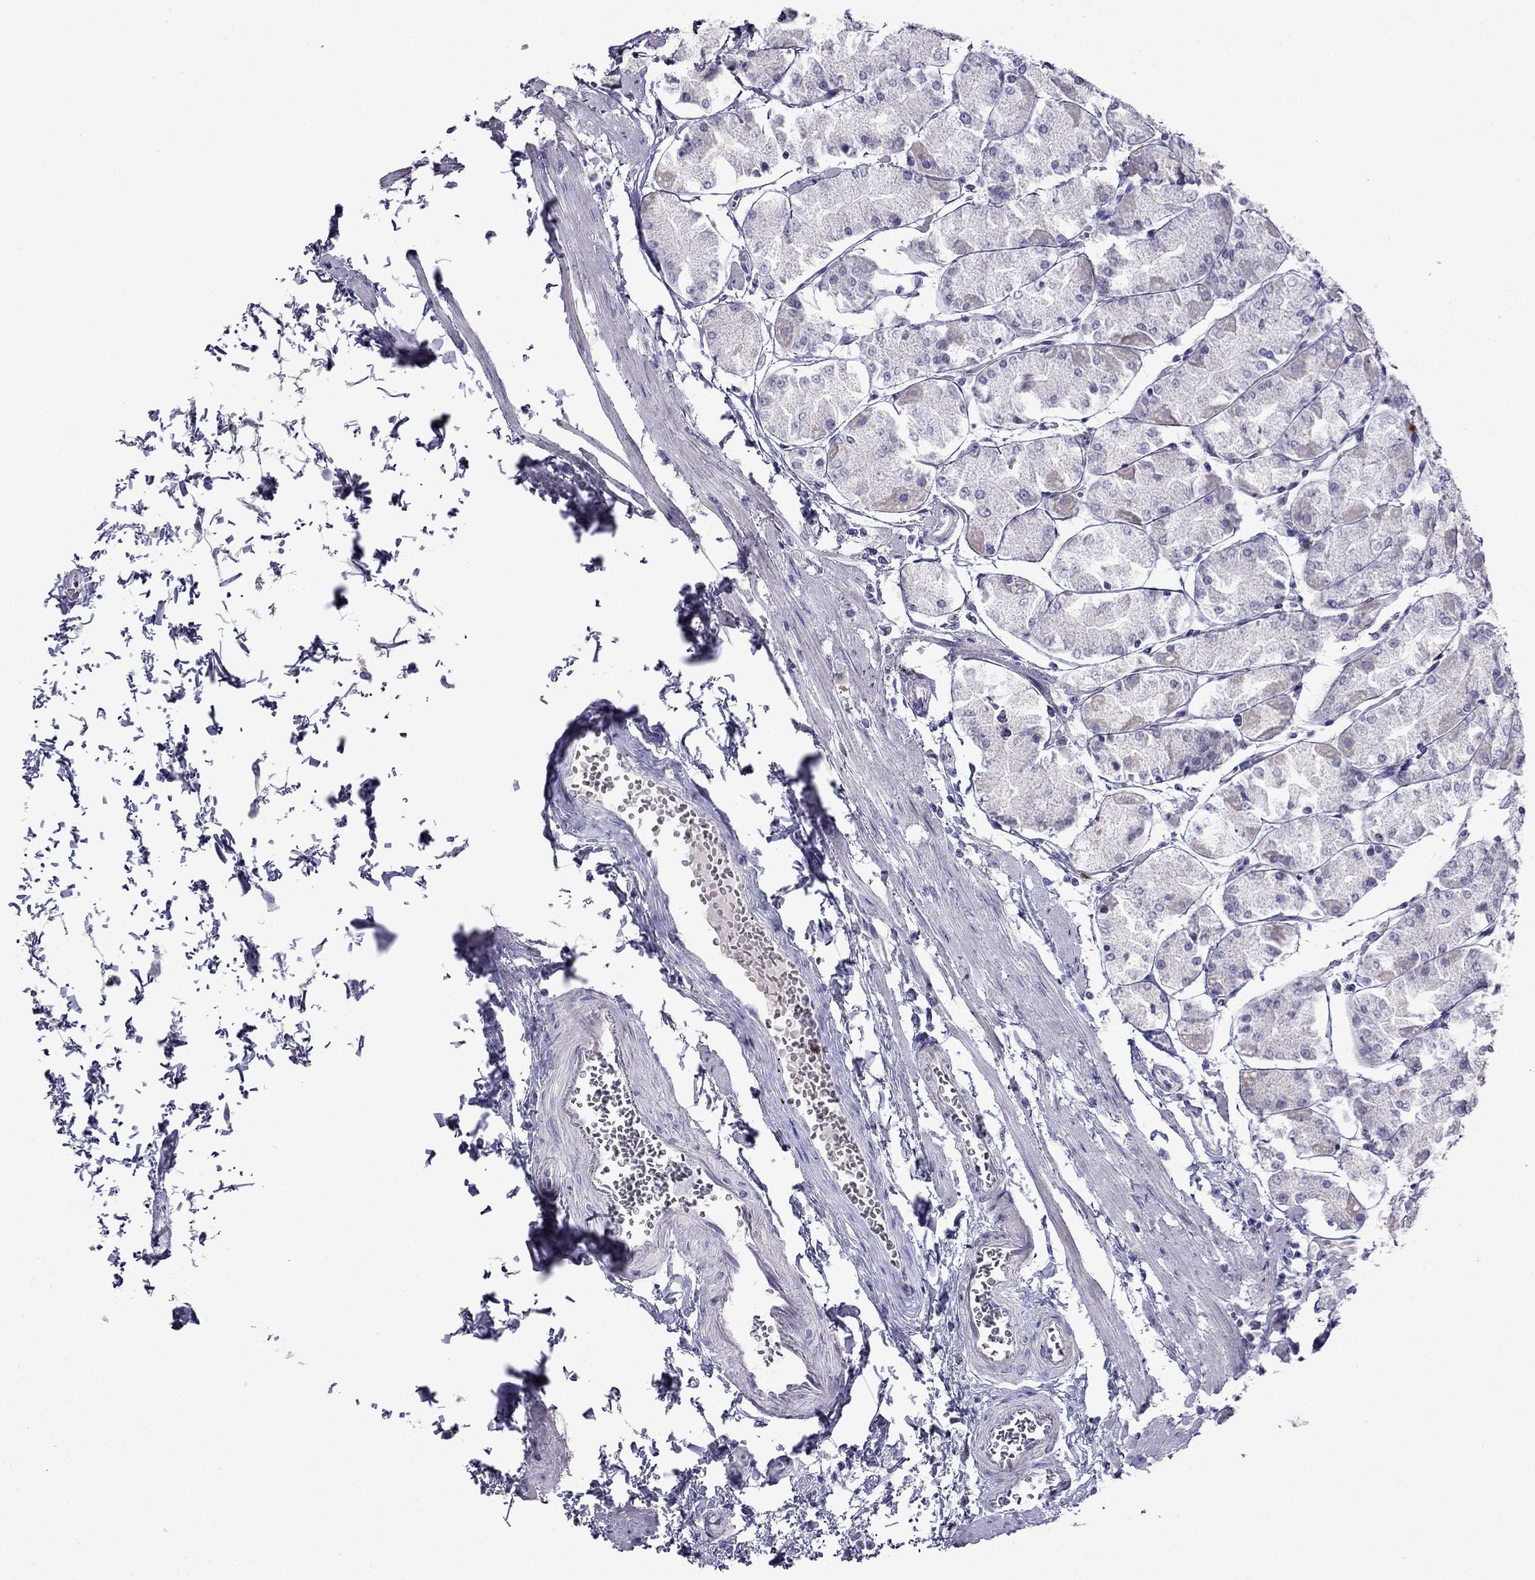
{"staining": {"intensity": "weak", "quantity": "<25%", "location": "cytoplasmic/membranous"}, "tissue": "stomach", "cell_type": "Glandular cells", "image_type": "normal", "snomed": [{"axis": "morphology", "description": "Normal tissue, NOS"}, {"axis": "topography", "description": "Stomach, upper"}], "caption": "Immunohistochemistry (IHC) image of benign stomach: human stomach stained with DAB displays no significant protein staining in glandular cells. The staining was performed using DAB (3,3'-diaminobenzidine) to visualize the protein expression in brown, while the nuclei were stained in blue with hematoxylin (Magnification: 20x).", "gene": "PATE1", "patient": {"sex": "male", "age": 60}}